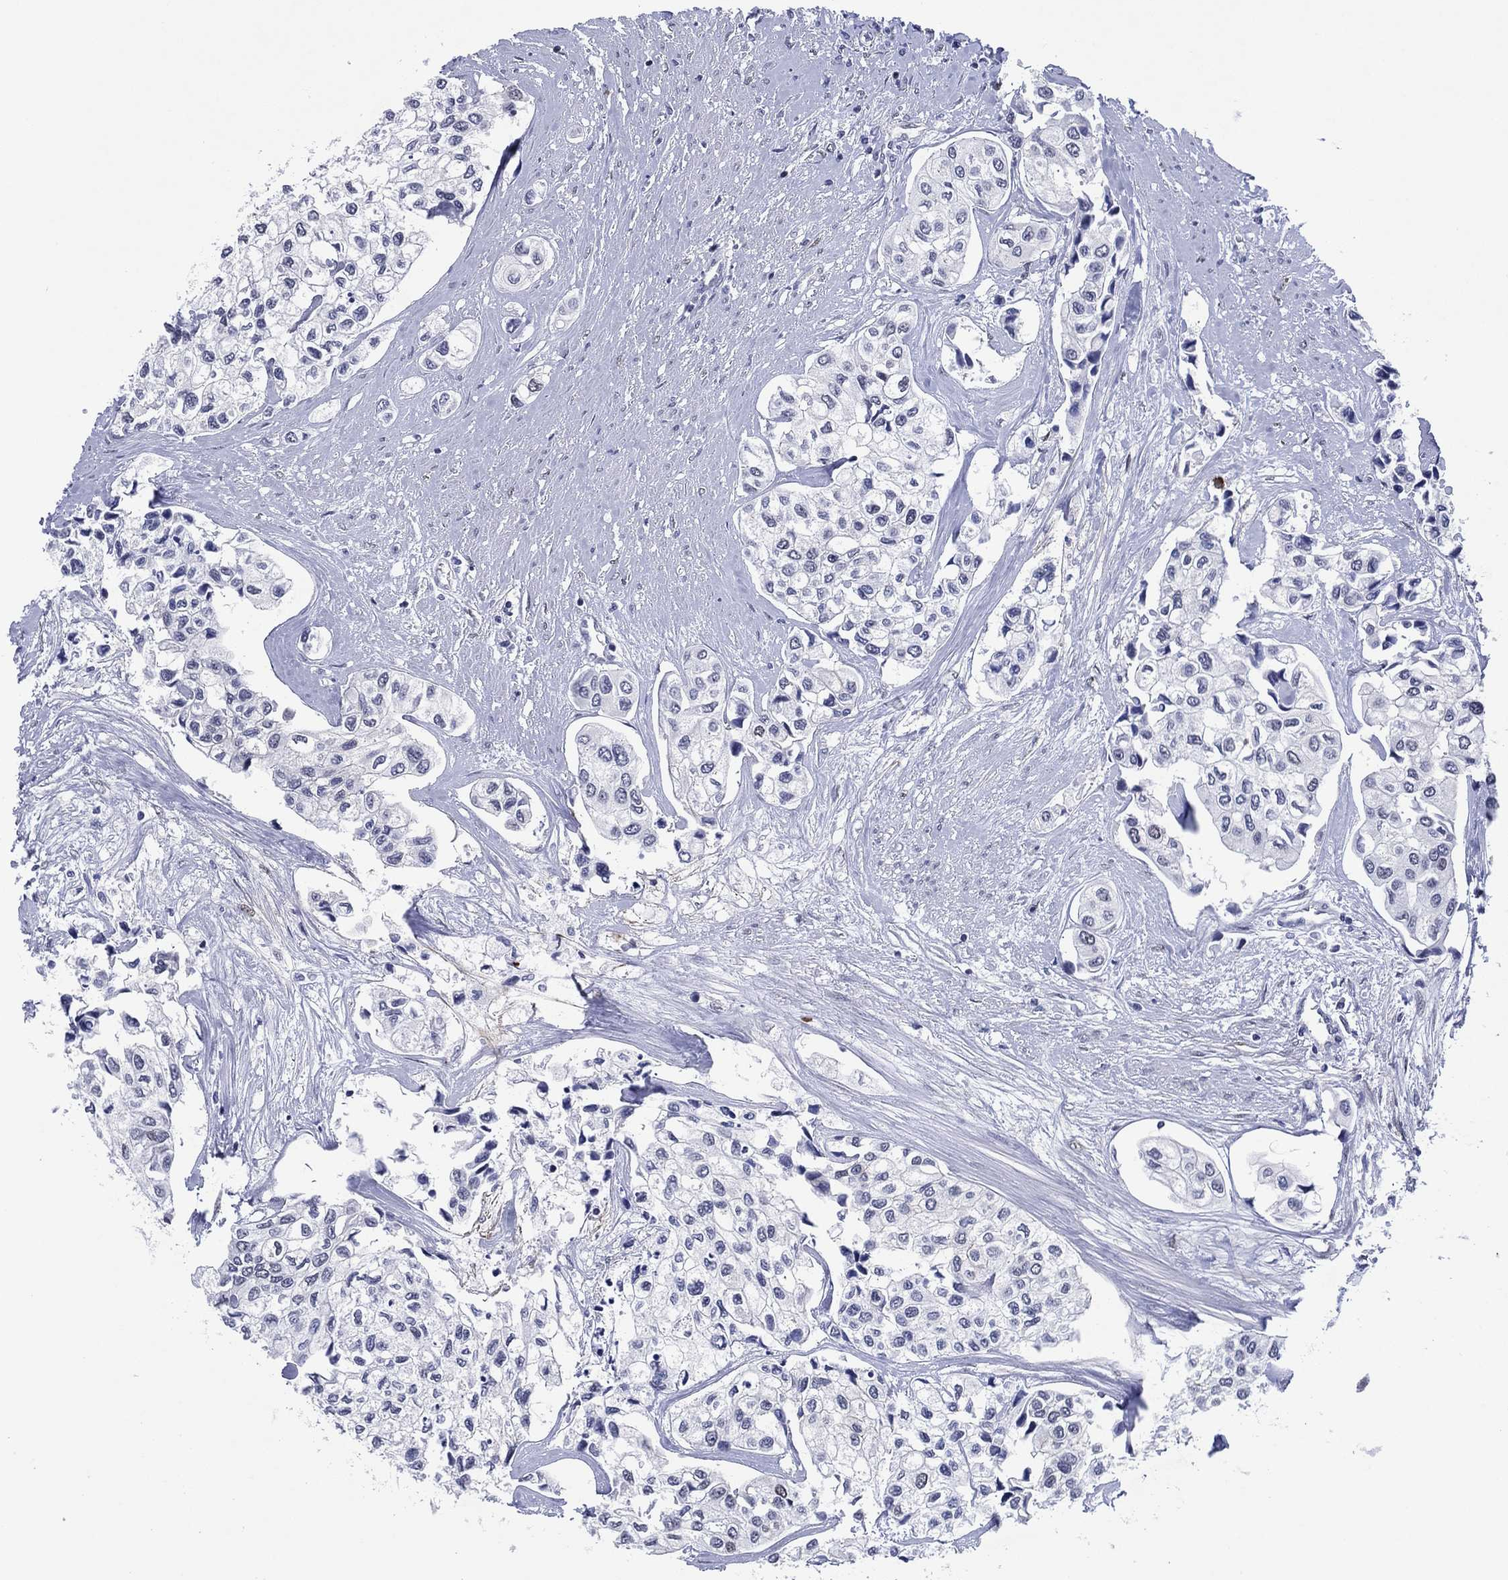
{"staining": {"intensity": "negative", "quantity": "none", "location": "none"}, "tissue": "urothelial cancer", "cell_type": "Tumor cells", "image_type": "cancer", "snomed": [{"axis": "morphology", "description": "Urothelial carcinoma, High grade"}, {"axis": "topography", "description": "Urinary bladder"}], "caption": "Immunohistochemistry (IHC) histopathology image of neoplastic tissue: urothelial cancer stained with DAB exhibits no significant protein positivity in tumor cells.", "gene": "GATA6", "patient": {"sex": "male", "age": 73}}